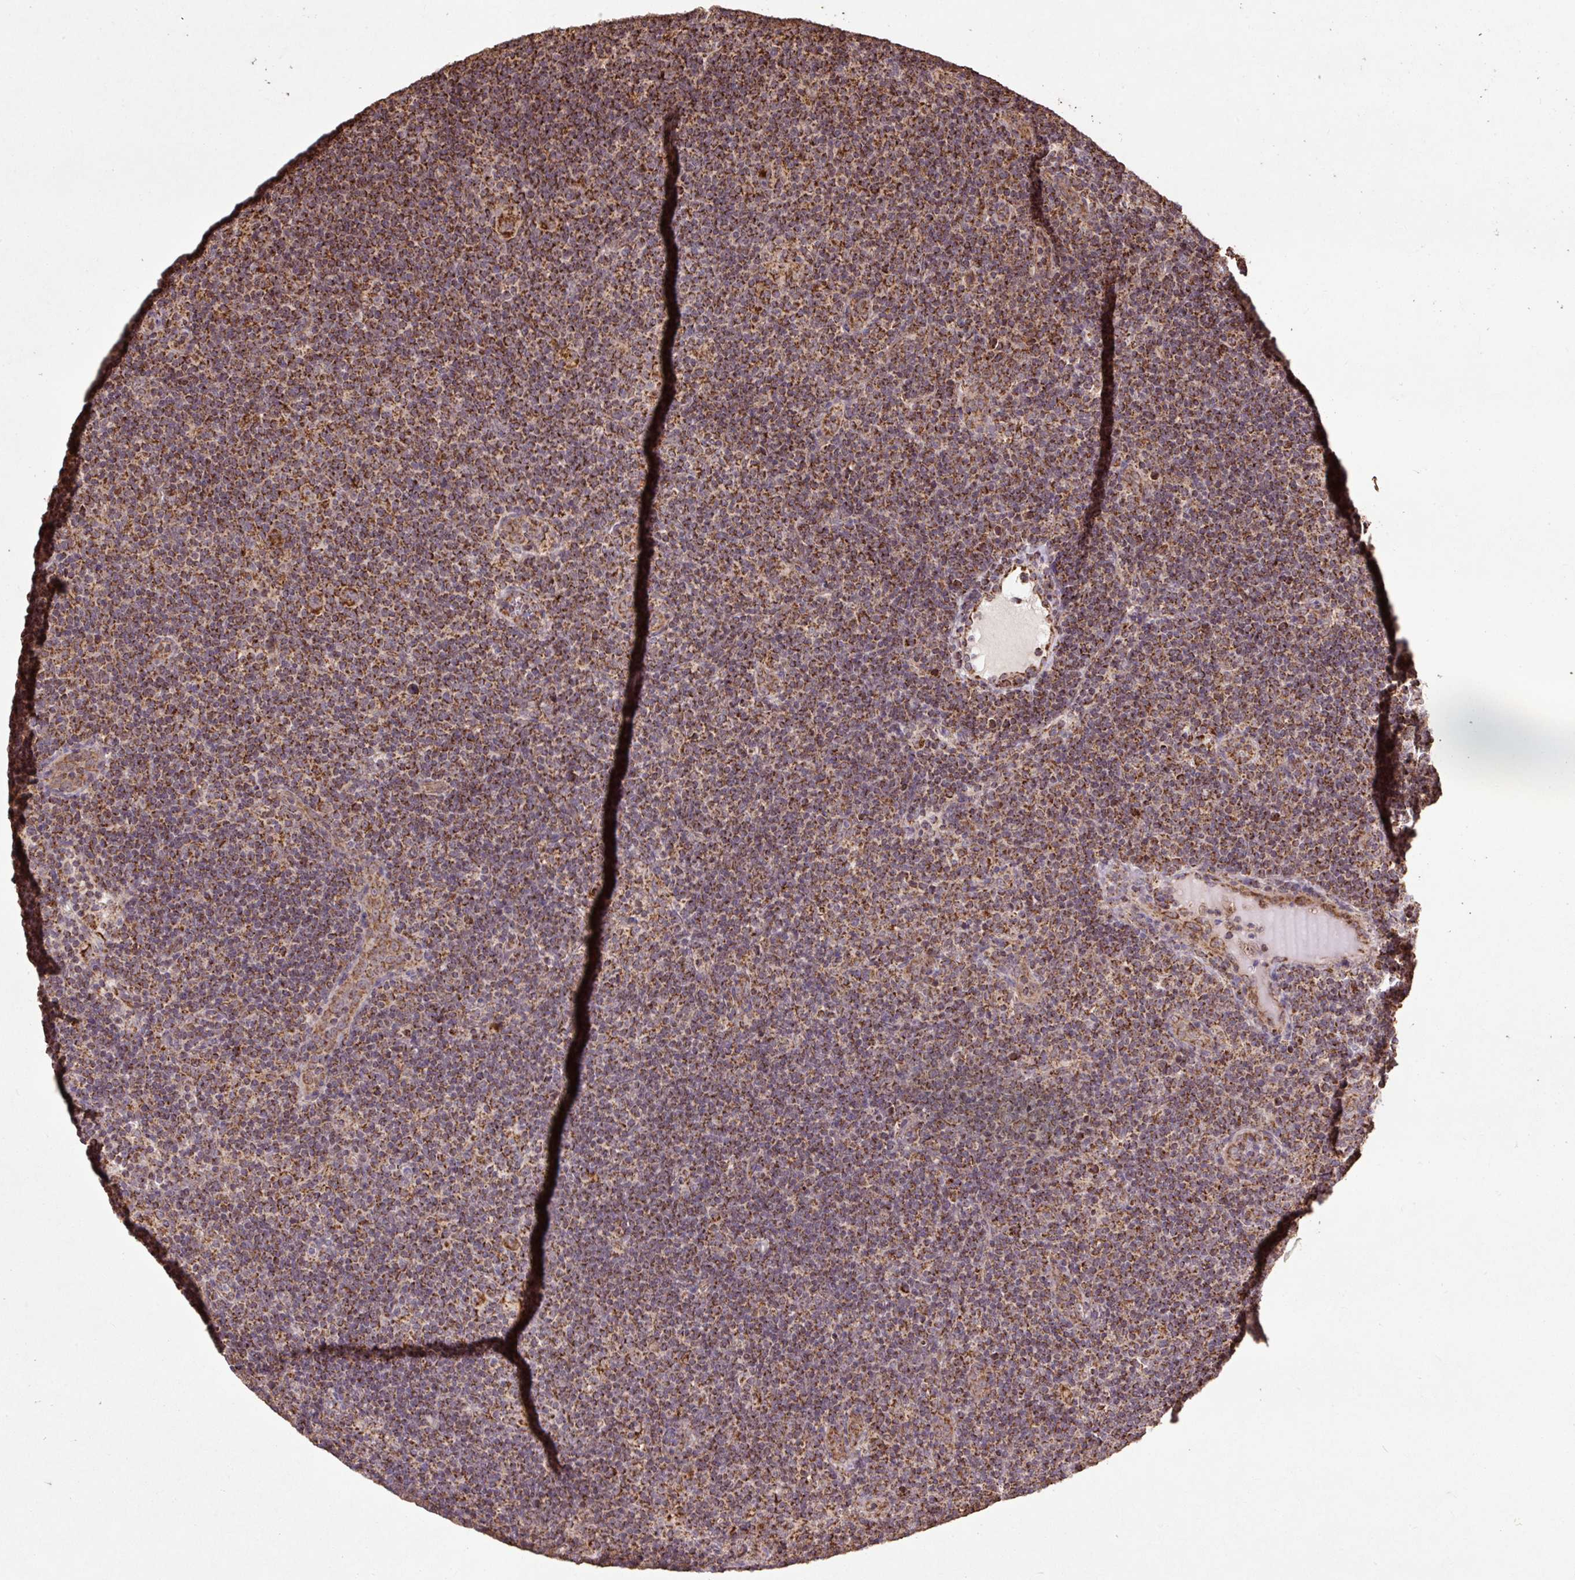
{"staining": {"intensity": "moderate", "quantity": ">75%", "location": "cytoplasmic/membranous"}, "tissue": "lymphoma", "cell_type": "Tumor cells", "image_type": "cancer", "snomed": [{"axis": "morphology", "description": "Hodgkin's disease, NOS"}, {"axis": "topography", "description": "Lymph node"}], "caption": "A brown stain highlights moderate cytoplasmic/membranous expression of a protein in Hodgkin's disease tumor cells. (DAB = brown stain, brightfield microscopy at high magnification).", "gene": "ATP5F1A", "patient": {"sex": "female", "age": 57}}